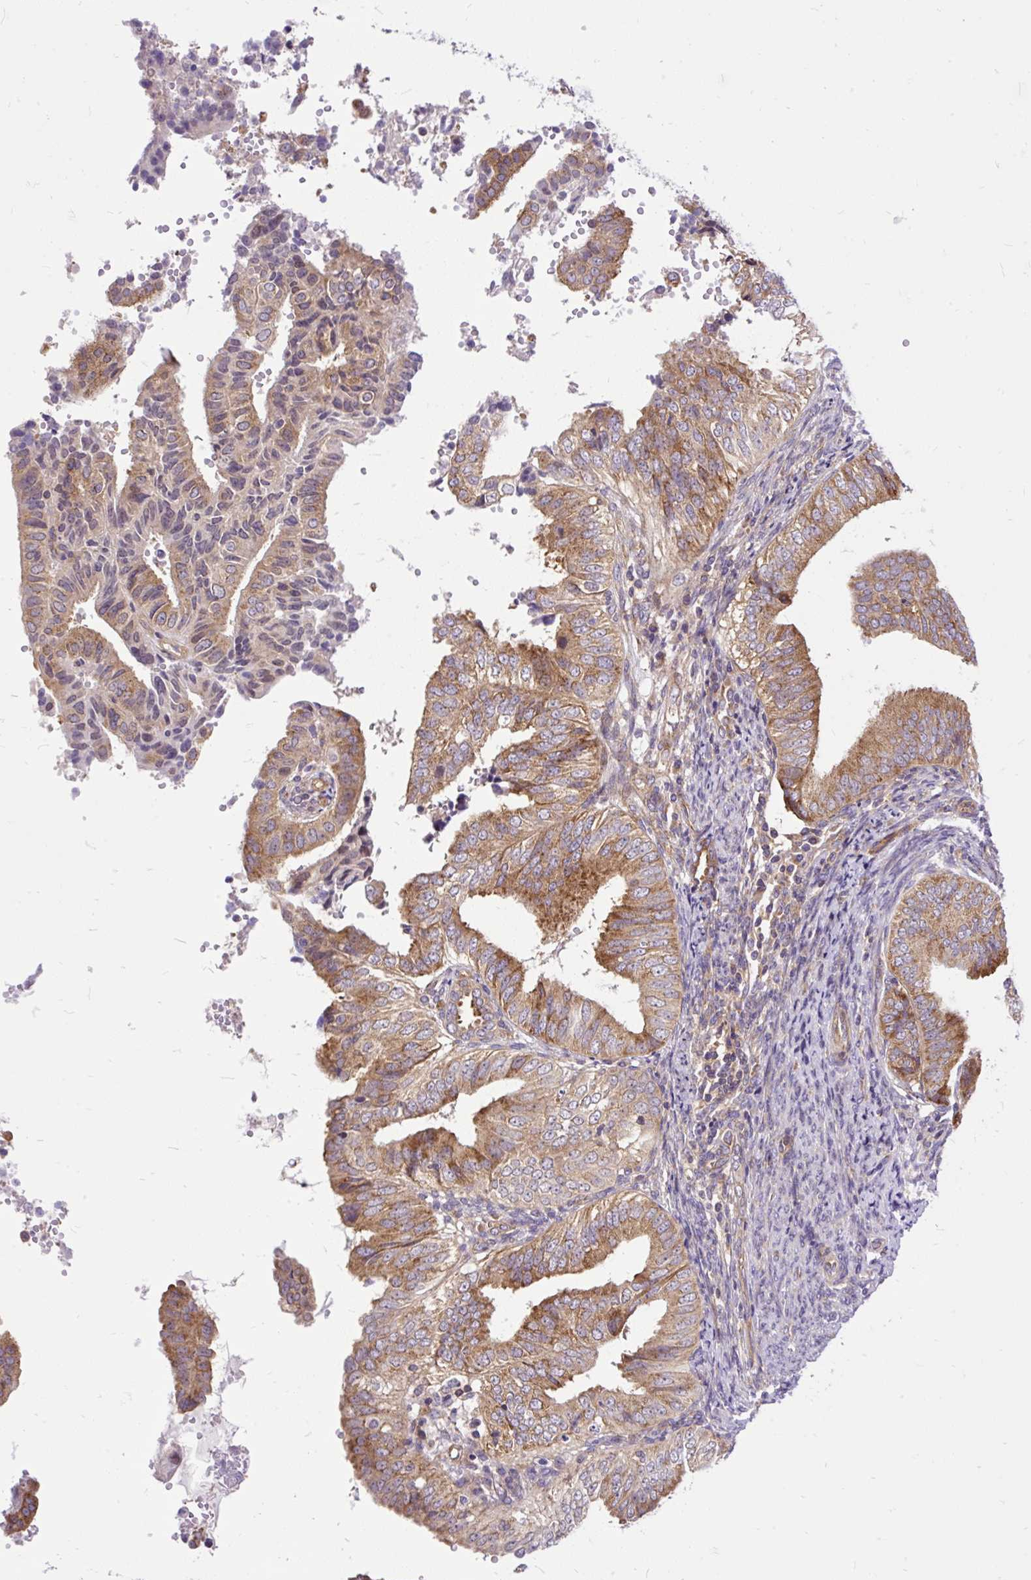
{"staining": {"intensity": "moderate", "quantity": ">75%", "location": "cytoplasmic/membranous"}, "tissue": "endometrial cancer", "cell_type": "Tumor cells", "image_type": "cancer", "snomed": [{"axis": "morphology", "description": "Adenocarcinoma, NOS"}, {"axis": "topography", "description": "Endometrium"}], "caption": "Endometrial cancer stained with DAB (3,3'-diaminobenzidine) immunohistochemistry (IHC) demonstrates medium levels of moderate cytoplasmic/membranous positivity in approximately >75% of tumor cells. The protein is stained brown, and the nuclei are stained in blue (DAB IHC with brightfield microscopy, high magnification).", "gene": "TRIM17", "patient": {"sex": "female", "age": 58}}